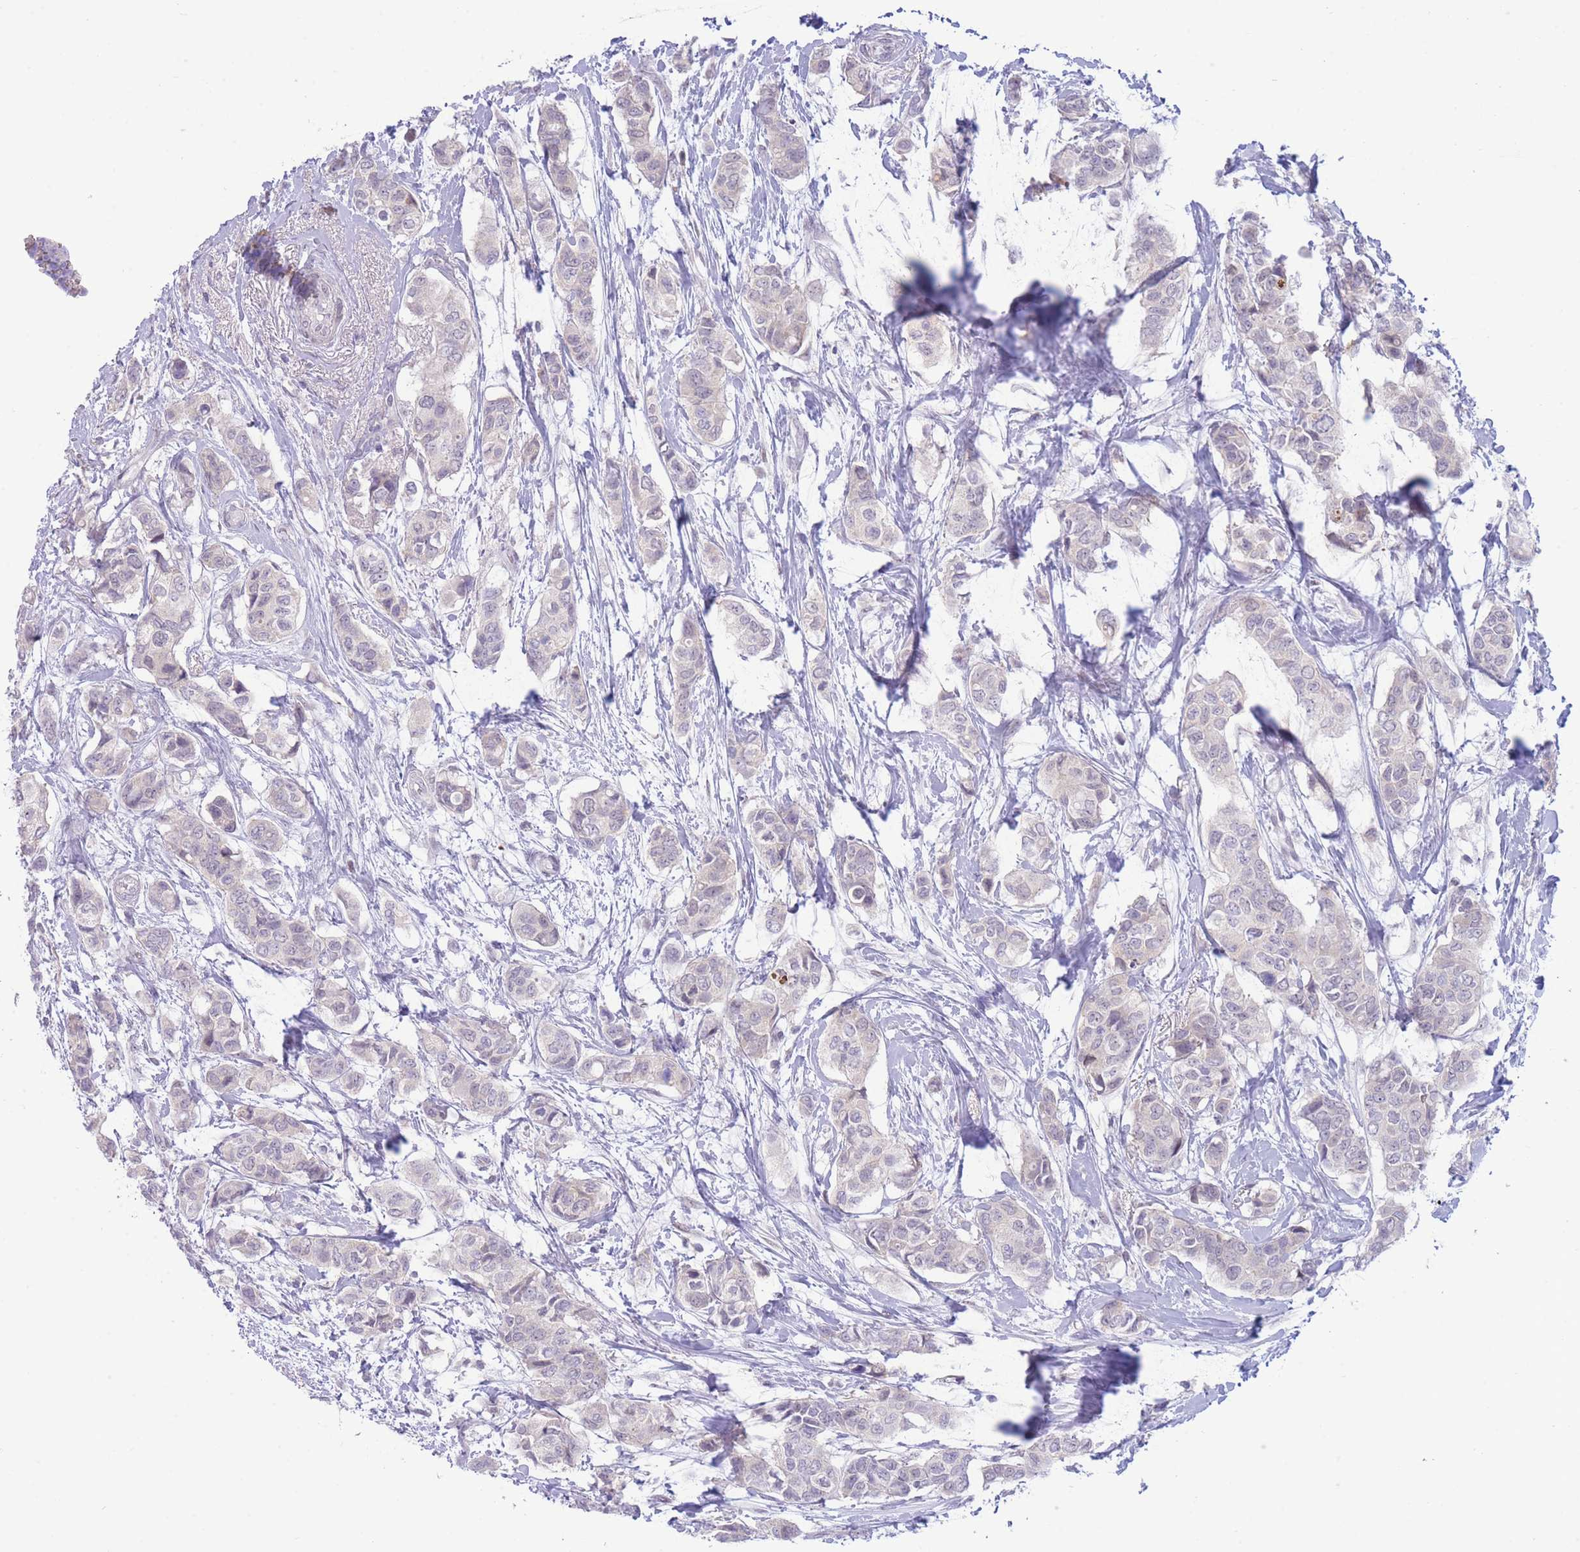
{"staining": {"intensity": "negative", "quantity": "none", "location": "none"}, "tissue": "breast cancer", "cell_type": "Tumor cells", "image_type": "cancer", "snomed": [{"axis": "morphology", "description": "Lobular carcinoma"}, {"axis": "topography", "description": "Breast"}], "caption": "Human breast cancer (lobular carcinoma) stained for a protein using IHC exhibits no staining in tumor cells.", "gene": "FBXO46", "patient": {"sex": "female", "age": 51}}